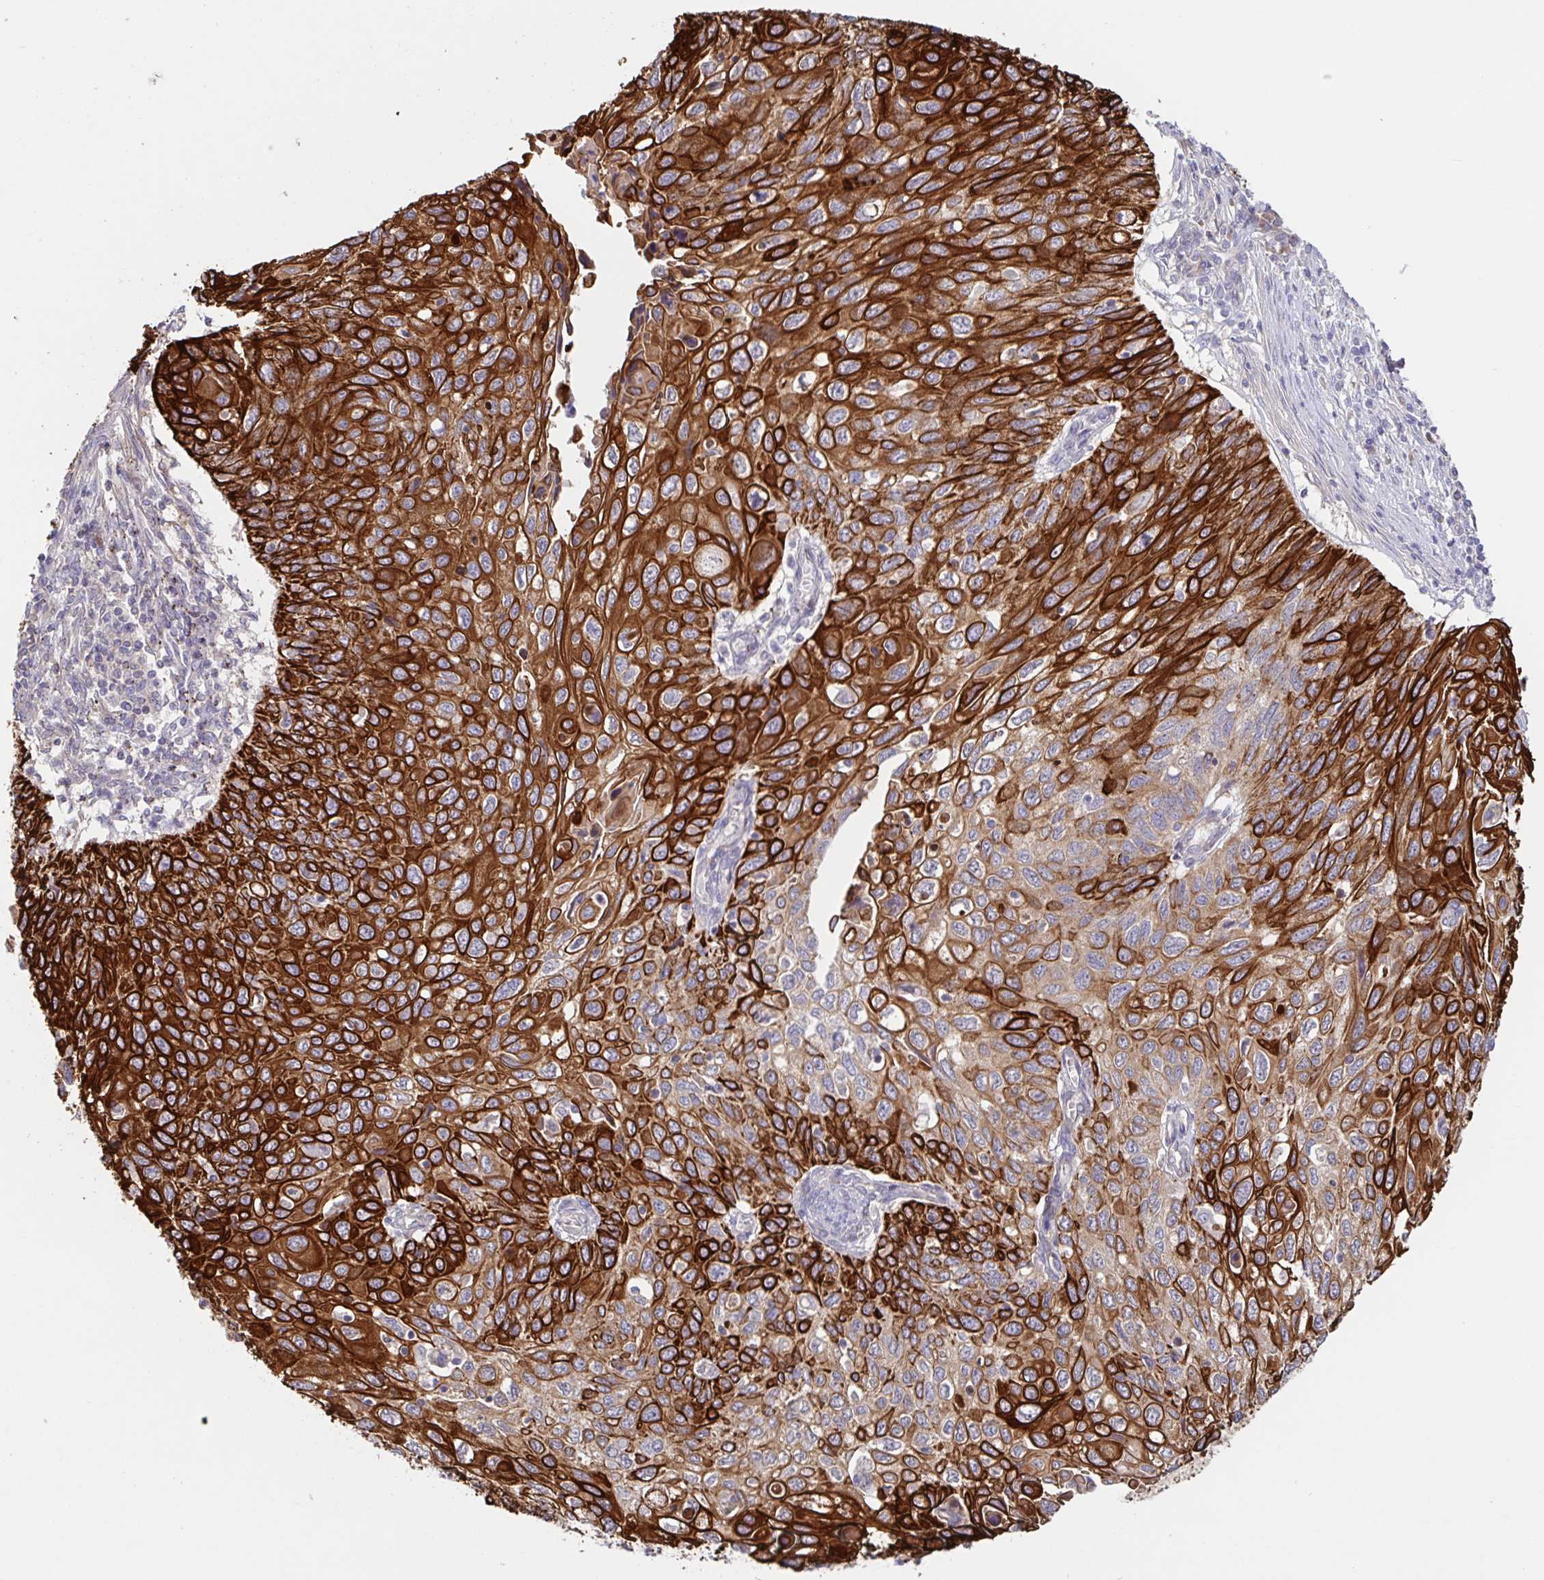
{"staining": {"intensity": "strong", "quantity": ">75%", "location": "cytoplasmic/membranous"}, "tissue": "cervical cancer", "cell_type": "Tumor cells", "image_type": "cancer", "snomed": [{"axis": "morphology", "description": "Squamous cell carcinoma, NOS"}, {"axis": "topography", "description": "Cervix"}], "caption": "IHC micrograph of cervical cancer (squamous cell carcinoma) stained for a protein (brown), which exhibits high levels of strong cytoplasmic/membranous positivity in approximately >75% of tumor cells.", "gene": "AACS", "patient": {"sex": "female", "age": 70}}